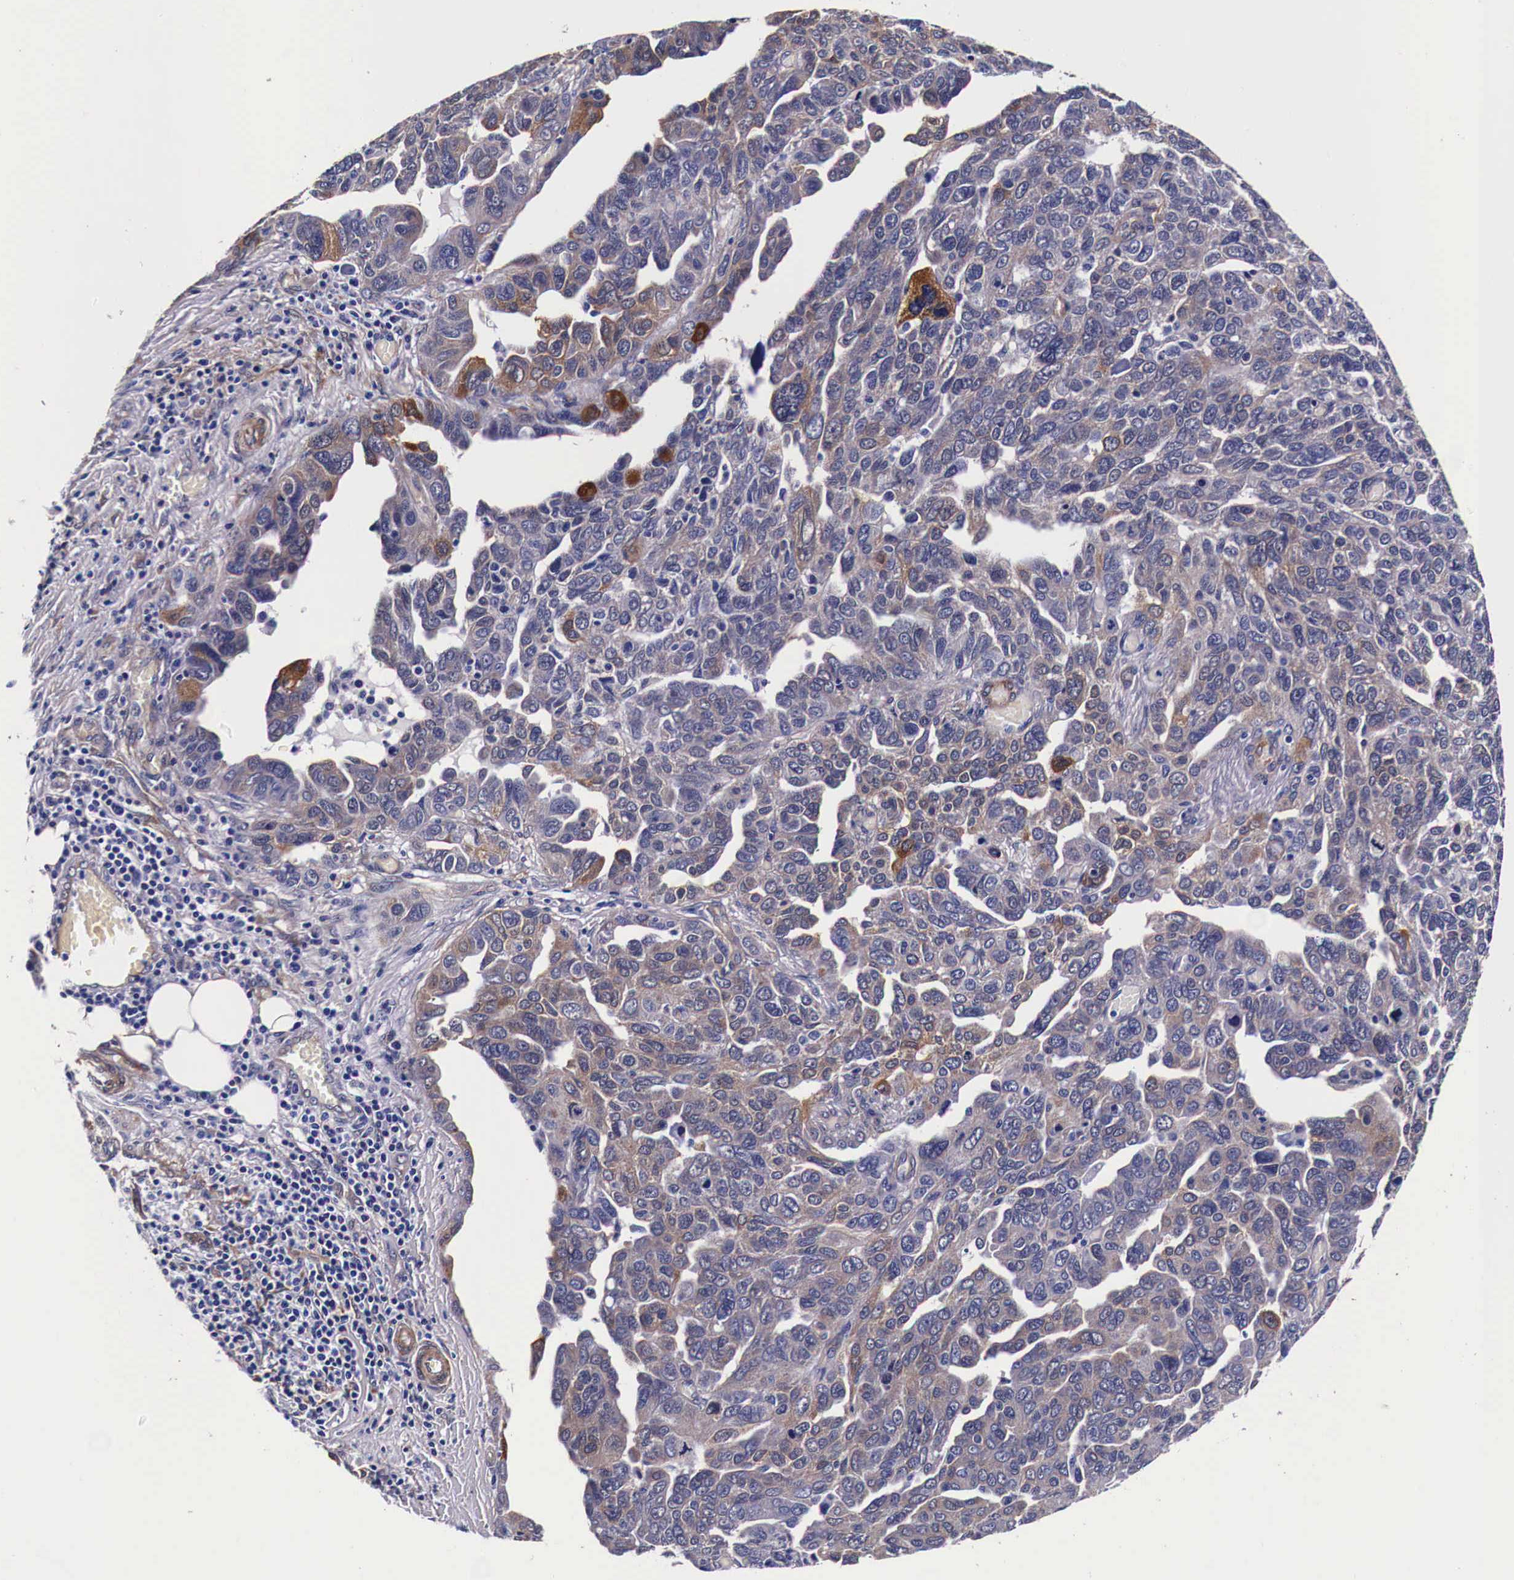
{"staining": {"intensity": "moderate", "quantity": "<25%", "location": "cytoplasmic/membranous"}, "tissue": "ovarian cancer", "cell_type": "Tumor cells", "image_type": "cancer", "snomed": [{"axis": "morphology", "description": "Cystadenocarcinoma, serous, NOS"}, {"axis": "topography", "description": "Ovary"}], "caption": "Ovarian serous cystadenocarcinoma stained with DAB IHC displays low levels of moderate cytoplasmic/membranous expression in about <25% of tumor cells. The protein is shown in brown color, while the nuclei are stained blue.", "gene": "HSPB1", "patient": {"sex": "female", "age": 64}}